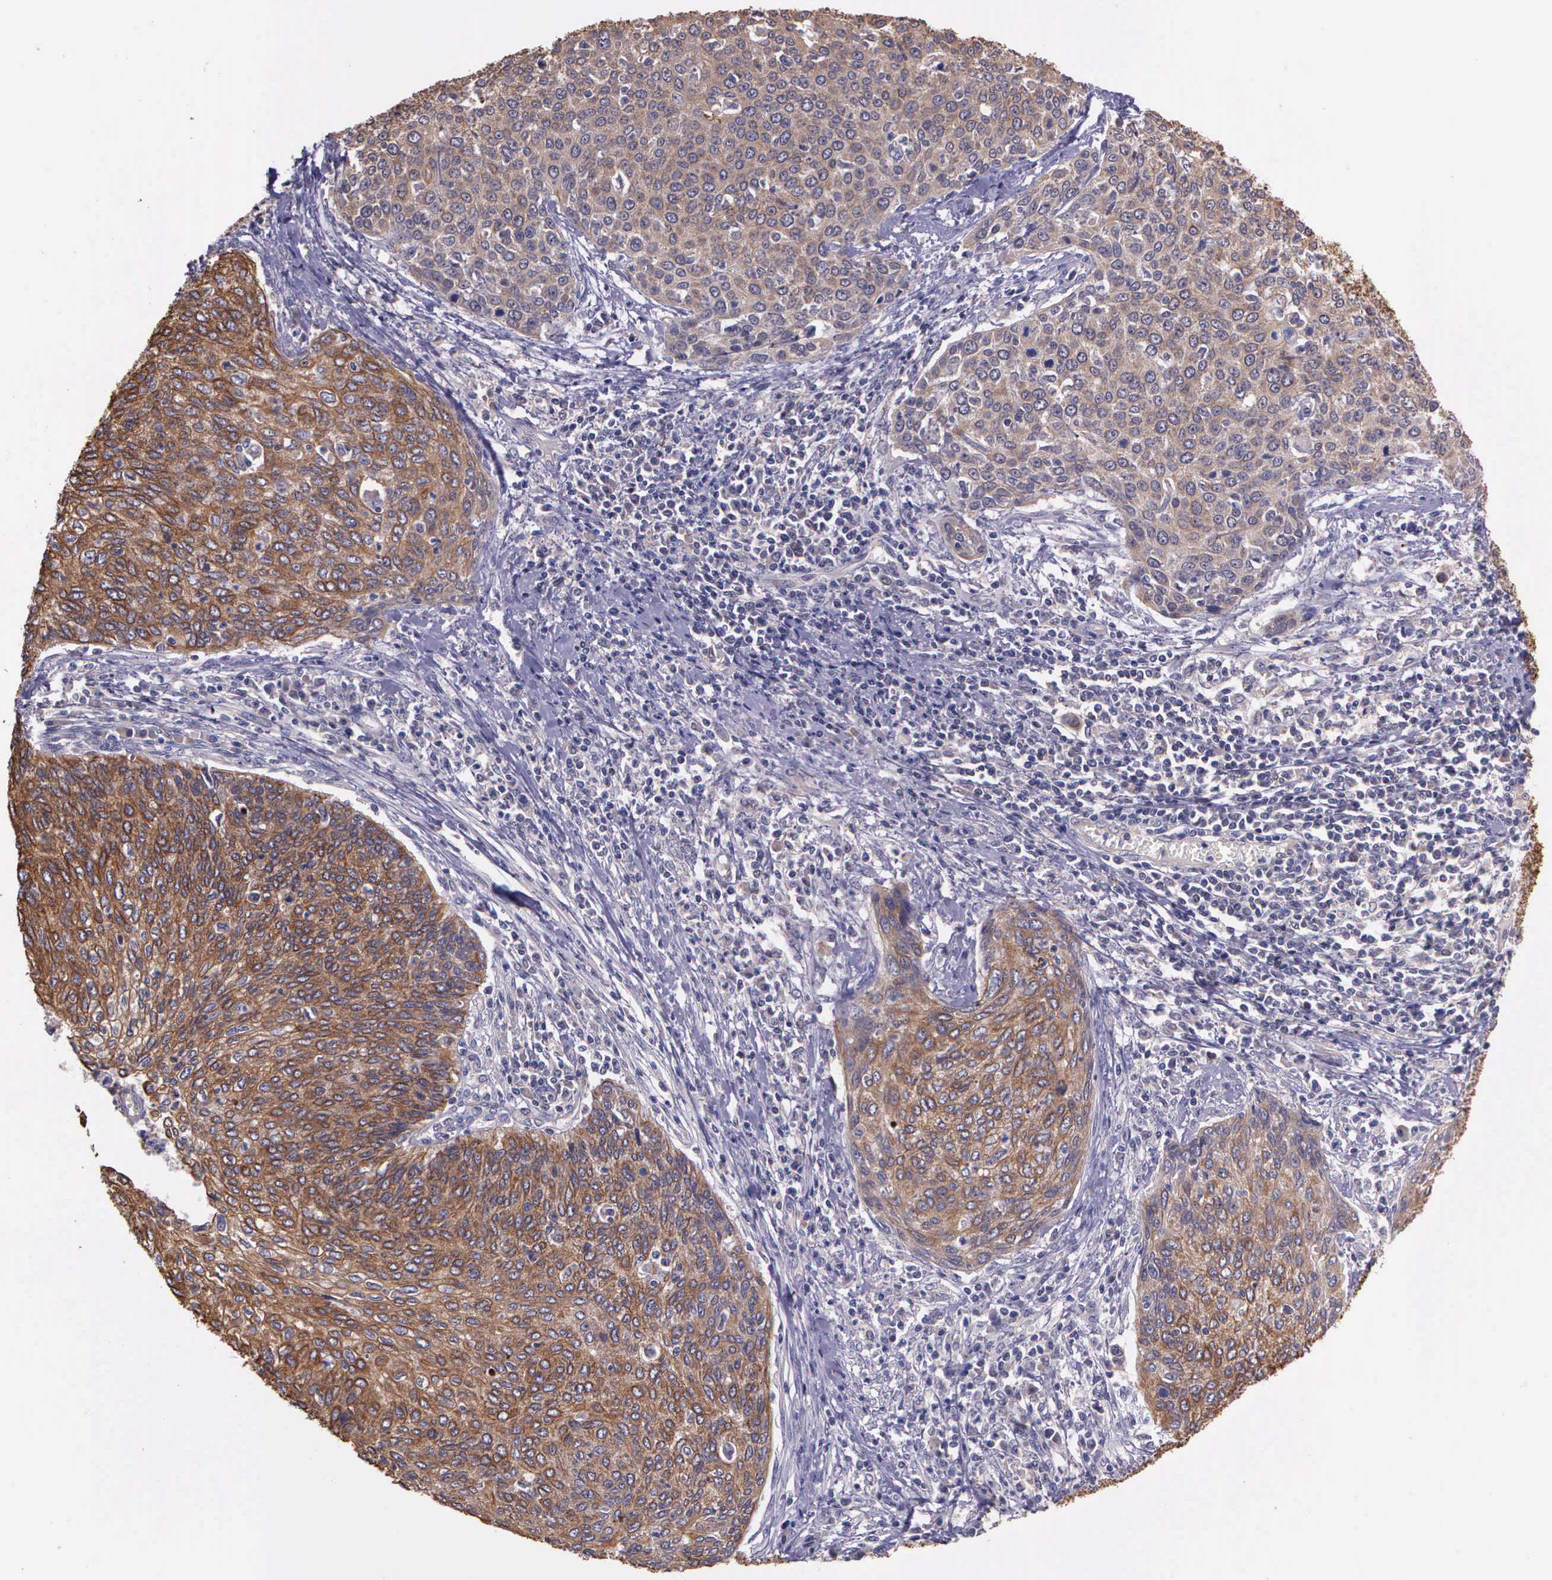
{"staining": {"intensity": "weak", "quantity": ">75%", "location": "cytoplasmic/membranous"}, "tissue": "cervical cancer", "cell_type": "Tumor cells", "image_type": "cancer", "snomed": [{"axis": "morphology", "description": "Squamous cell carcinoma, NOS"}, {"axis": "topography", "description": "Cervix"}], "caption": "A low amount of weak cytoplasmic/membranous expression is identified in about >75% of tumor cells in cervical squamous cell carcinoma tissue. (IHC, brightfield microscopy, high magnification).", "gene": "IGBP1", "patient": {"sex": "female", "age": 38}}